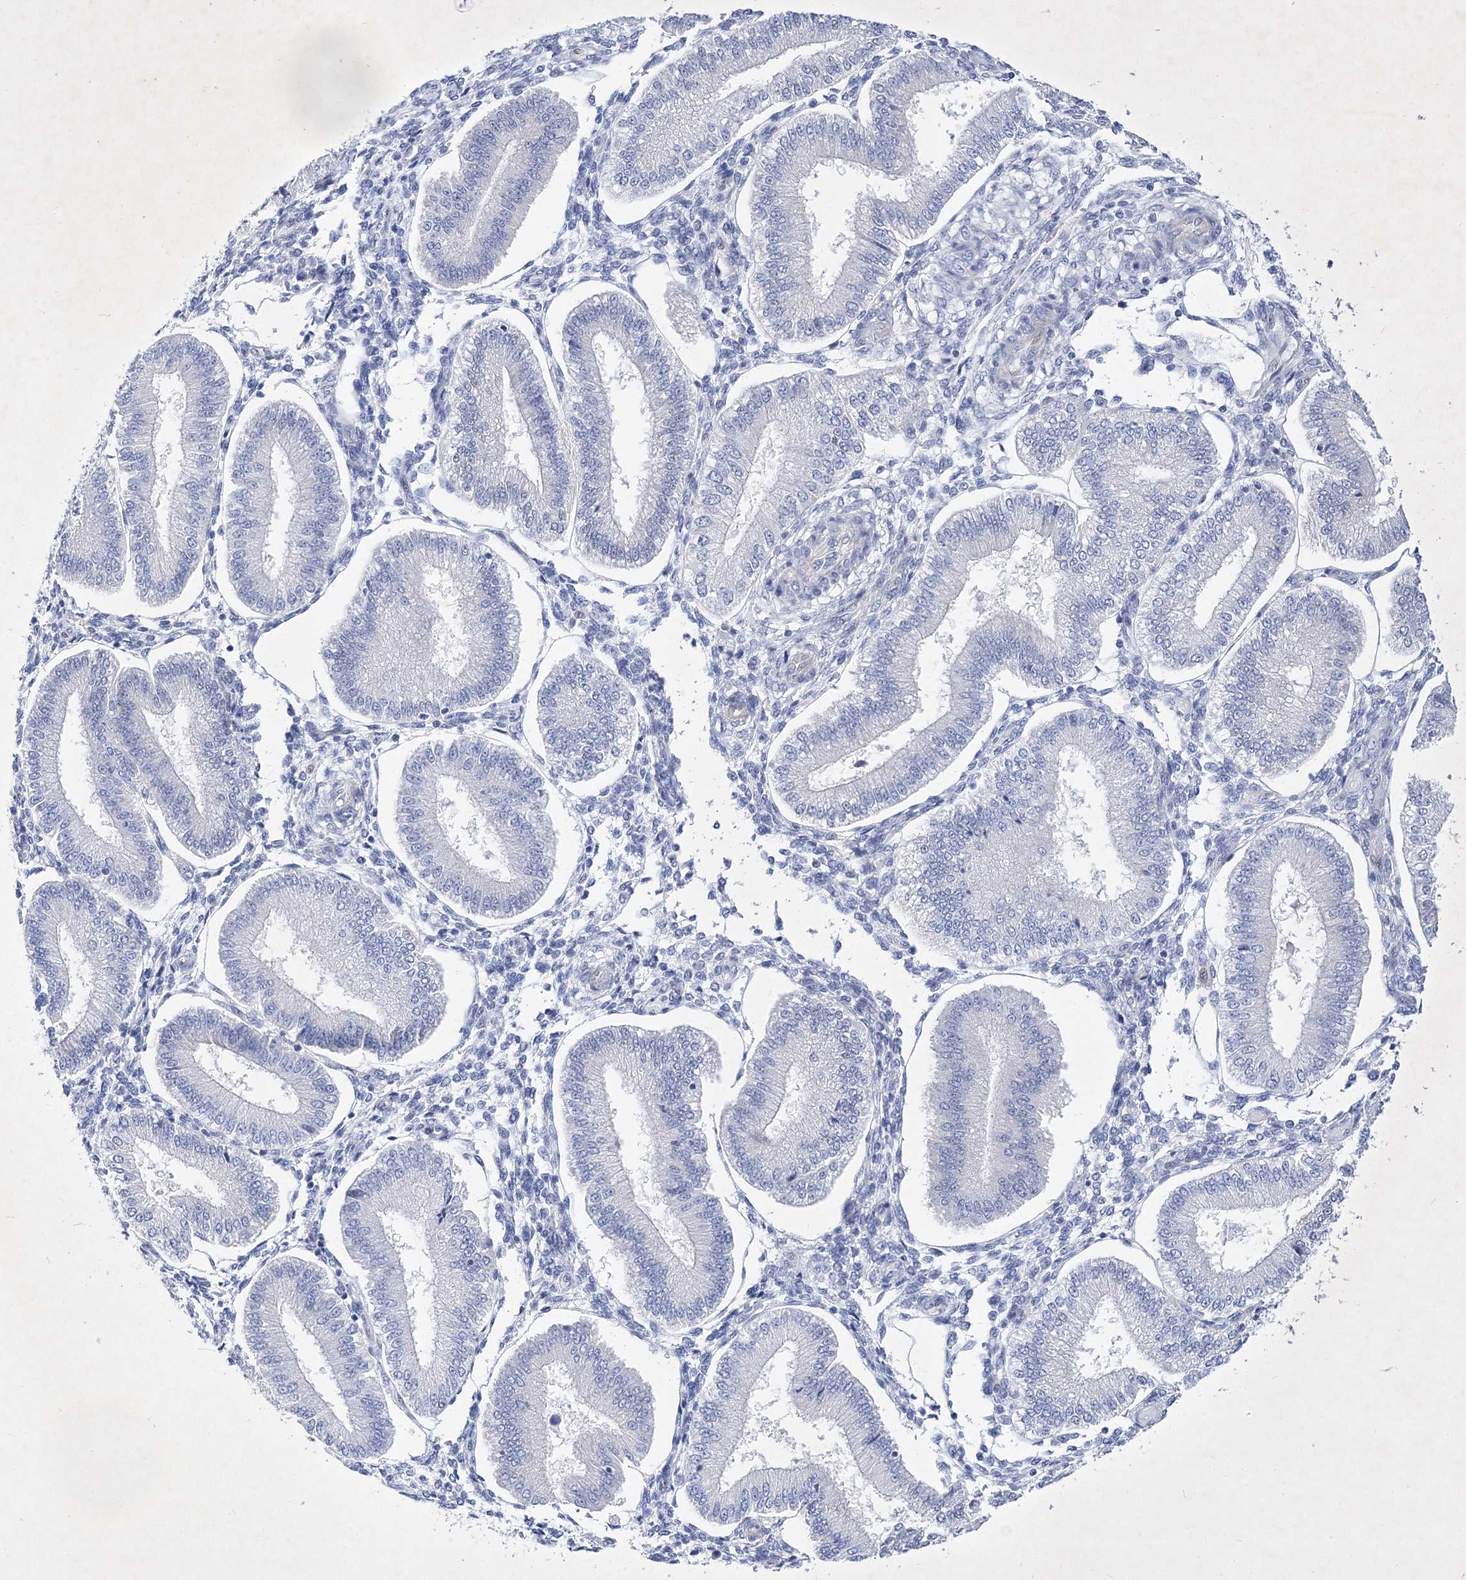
{"staining": {"intensity": "negative", "quantity": "none", "location": "none"}, "tissue": "endometrium", "cell_type": "Cells in endometrial stroma", "image_type": "normal", "snomed": [{"axis": "morphology", "description": "Normal tissue, NOS"}, {"axis": "topography", "description": "Endometrium"}], "caption": "This histopathology image is of benign endometrium stained with IHC to label a protein in brown with the nuclei are counter-stained blue. There is no staining in cells in endometrial stroma. (Immunohistochemistry, brightfield microscopy, high magnification).", "gene": "GPN1", "patient": {"sex": "female", "age": 39}}